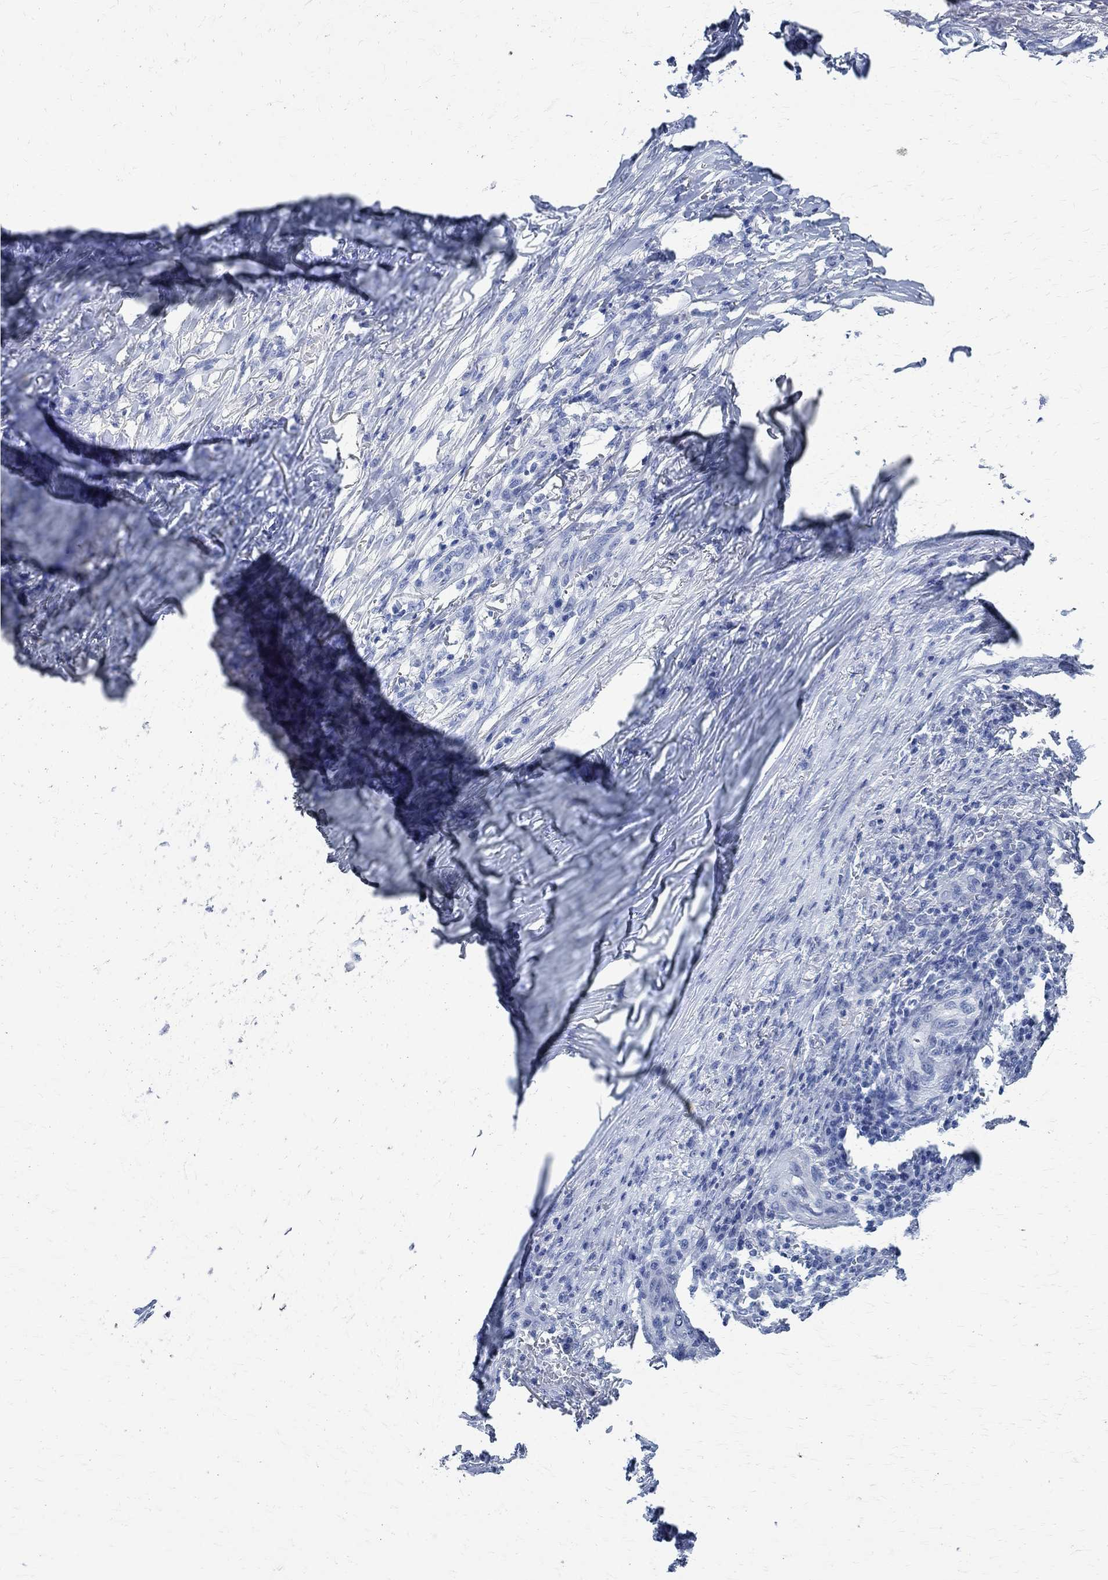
{"staining": {"intensity": "negative", "quantity": "none", "location": "none"}, "tissue": "skin cancer", "cell_type": "Tumor cells", "image_type": "cancer", "snomed": [{"axis": "morphology", "description": "Squamous cell carcinoma, NOS"}, {"axis": "topography", "description": "Skin"}], "caption": "An image of human skin squamous cell carcinoma is negative for staining in tumor cells.", "gene": "TMEM221", "patient": {"sex": "male", "age": 70}}